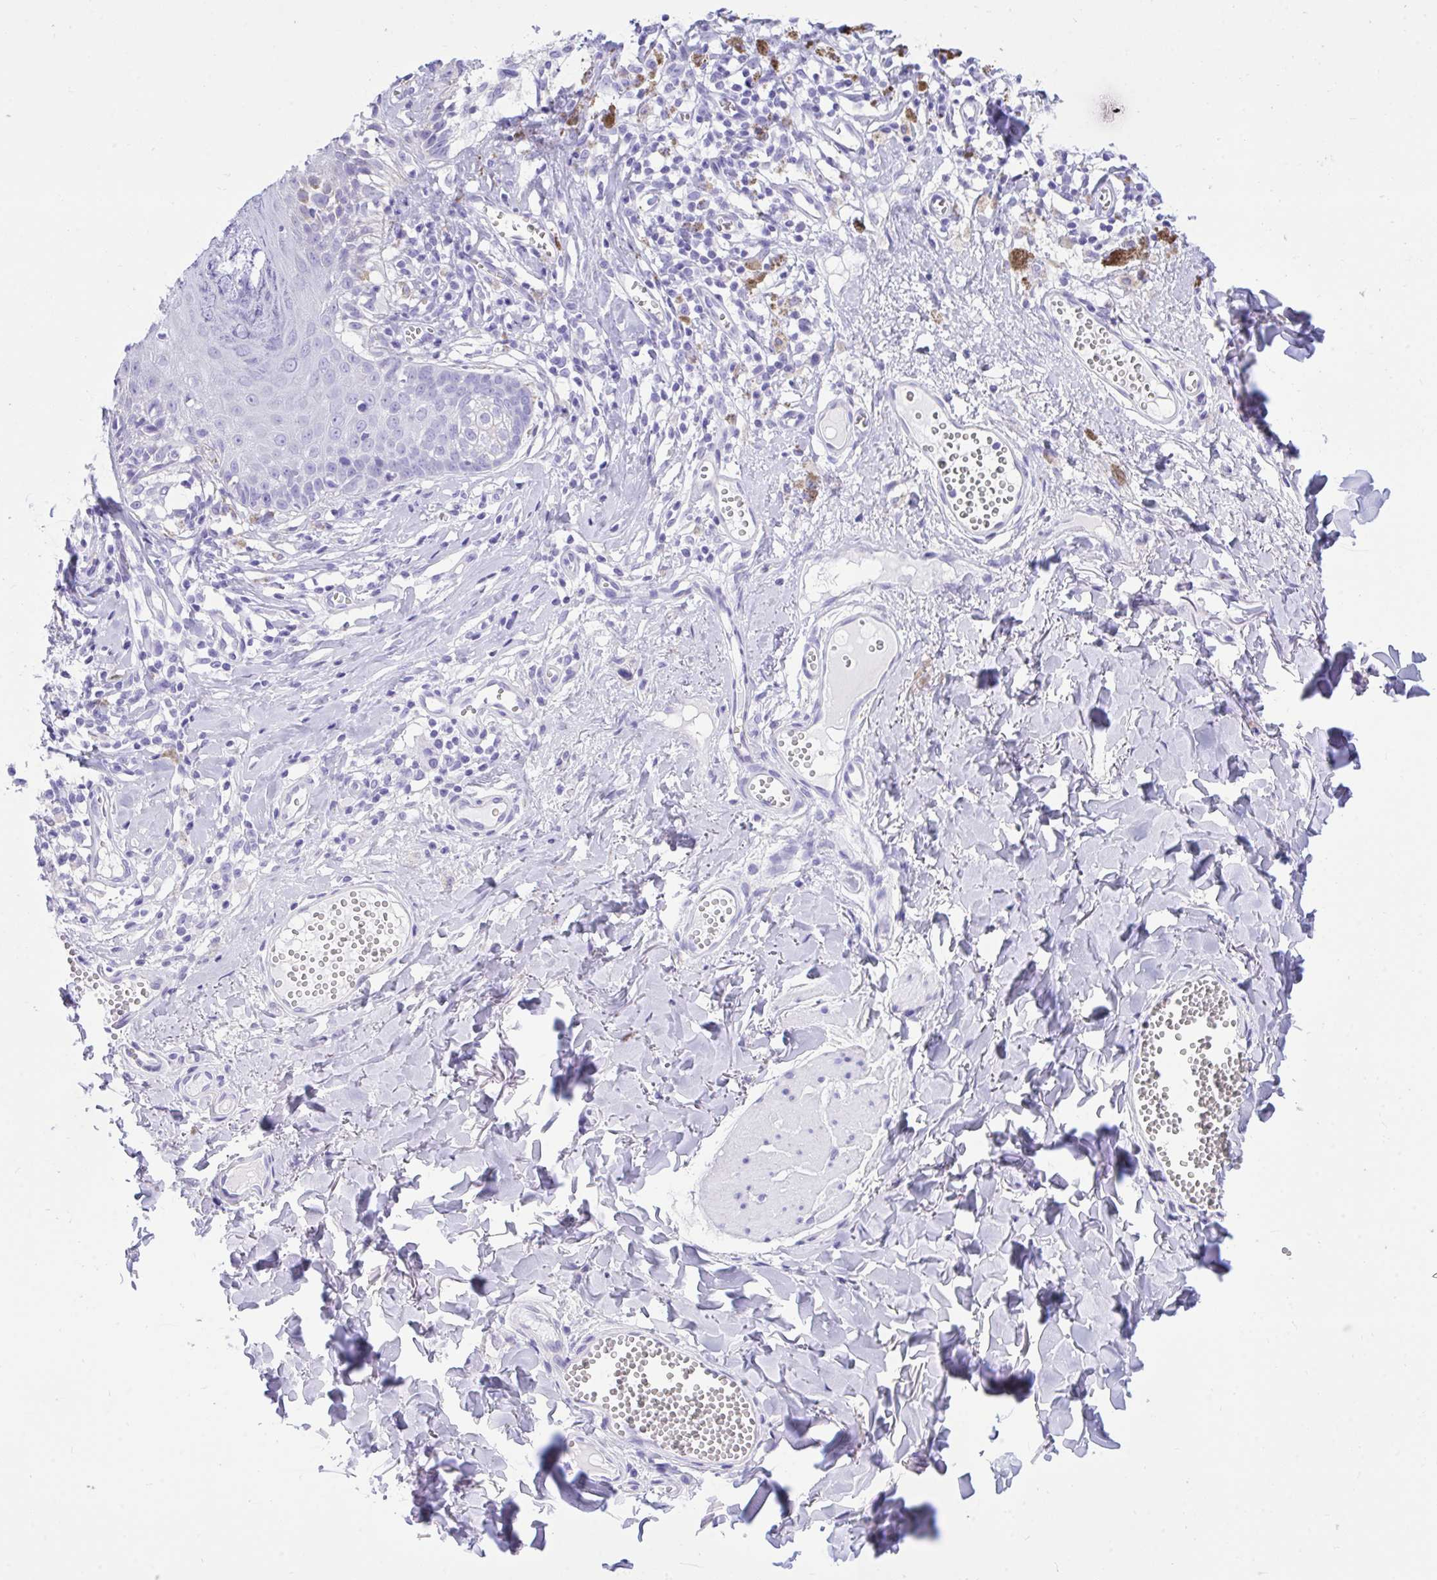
{"staining": {"intensity": "negative", "quantity": "none", "location": "none"}, "tissue": "melanoma", "cell_type": "Tumor cells", "image_type": "cancer", "snomed": [{"axis": "morphology", "description": "Malignant melanoma, NOS"}, {"axis": "topography", "description": "Skin"}], "caption": "A photomicrograph of melanoma stained for a protein shows no brown staining in tumor cells. Brightfield microscopy of immunohistochemistry (IHC) stained with DAB (3,3'-diaminobenzidine) (brown) and hematoxylin (blue), captured at high magnification.", "gene": "TLN2", "patient": {"sex": "female", "age": 49}}